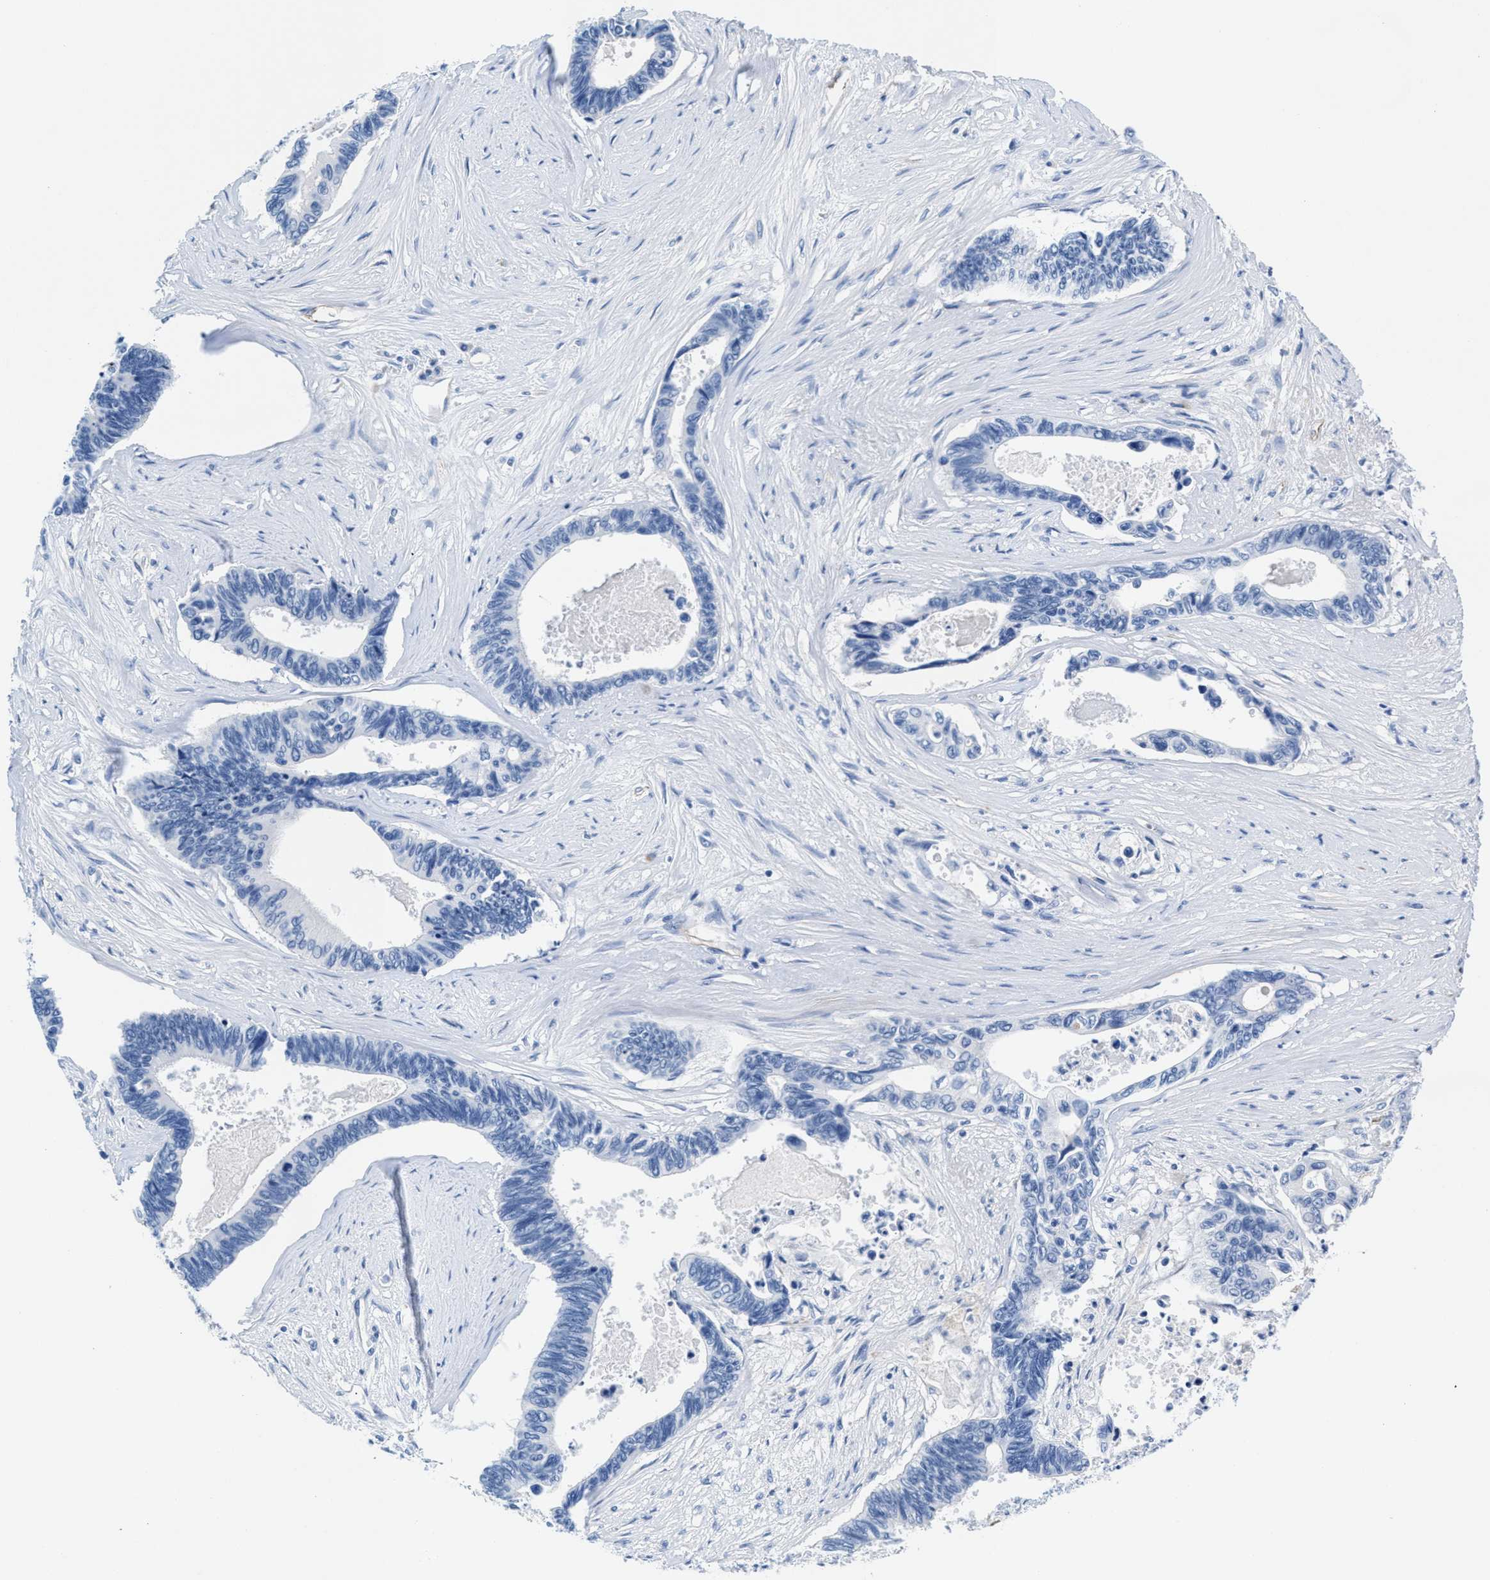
{"staining": {"intensity": "negative", "quantity": "none", "location": "none"}, "tissue": "pancreatic cancer", "cell_type": "Tumor cells", "image_type": "cancer", "snomed": [{"axis": "morphology", "description": "Adenocarcinoma, NOS"}, {"axis": "topography", "description": "Pancreas"}], "caption": "A photomicrograph of pancreatic cancer stained for a protein shows no brown staining in tumor cells.", "gene": "SLFN13", "patient": {"sex": "female", "age": 70}}